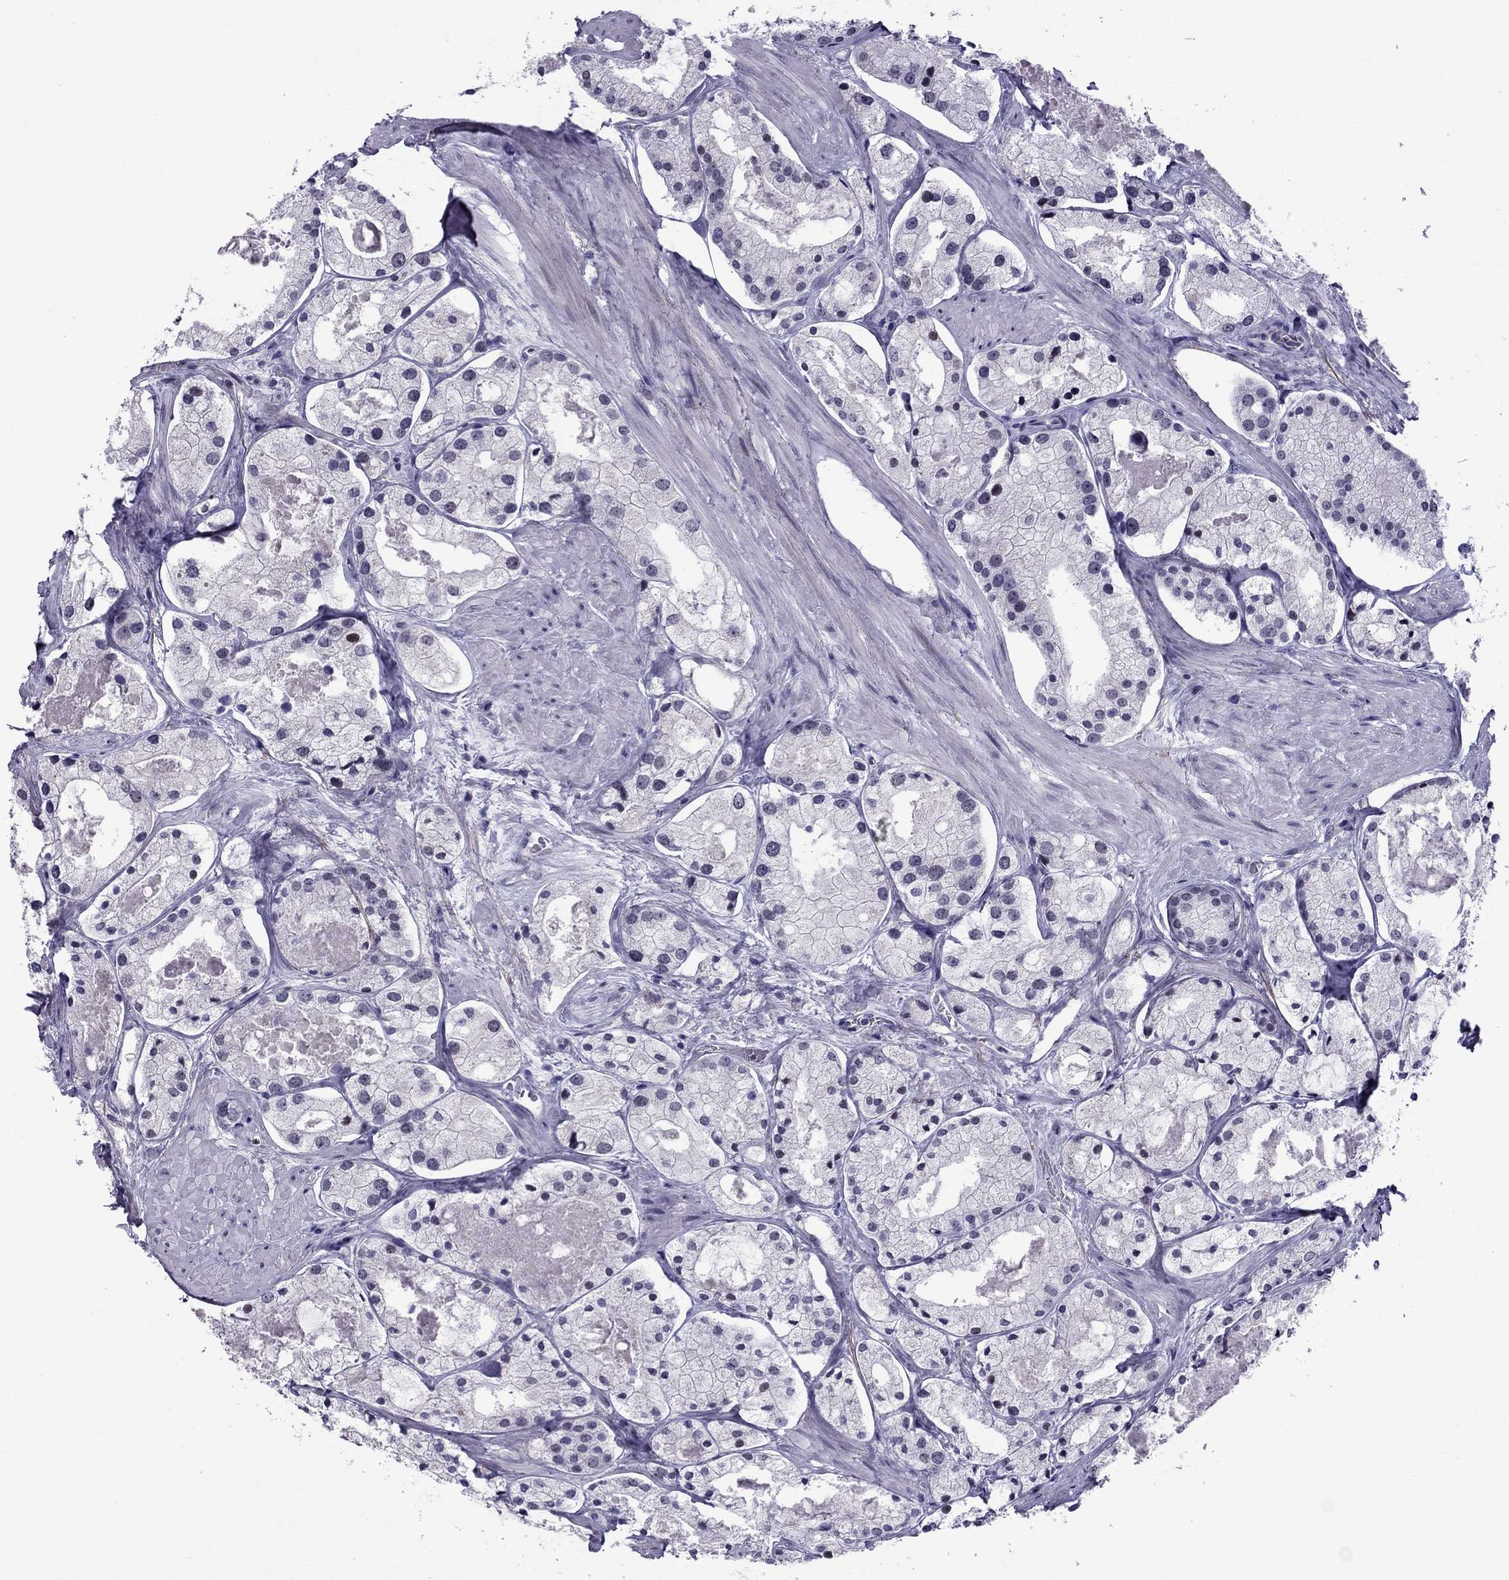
{"staining": {"intensity": "negative", "quantity": "none", "location": "none"}, "tissue": "prostate cancer", "cell_type": "Tumor cells", "image_type": "cancer", "snomed": [{"axis": "morphology", "description": "Adenocarcinoma, NOS"}, {"axis": "morphology", "description": "Adenocarcinoma, High grade"}, {"axis": "topography", "description": "Prostate"}], "caption": "This is an immunohistochemistry histopathology image of human prostate adenocarcinoma. There is no expression in tumor cells.", "gene": "MYLK3", "patient": {"sex": "male", "age": 64}}